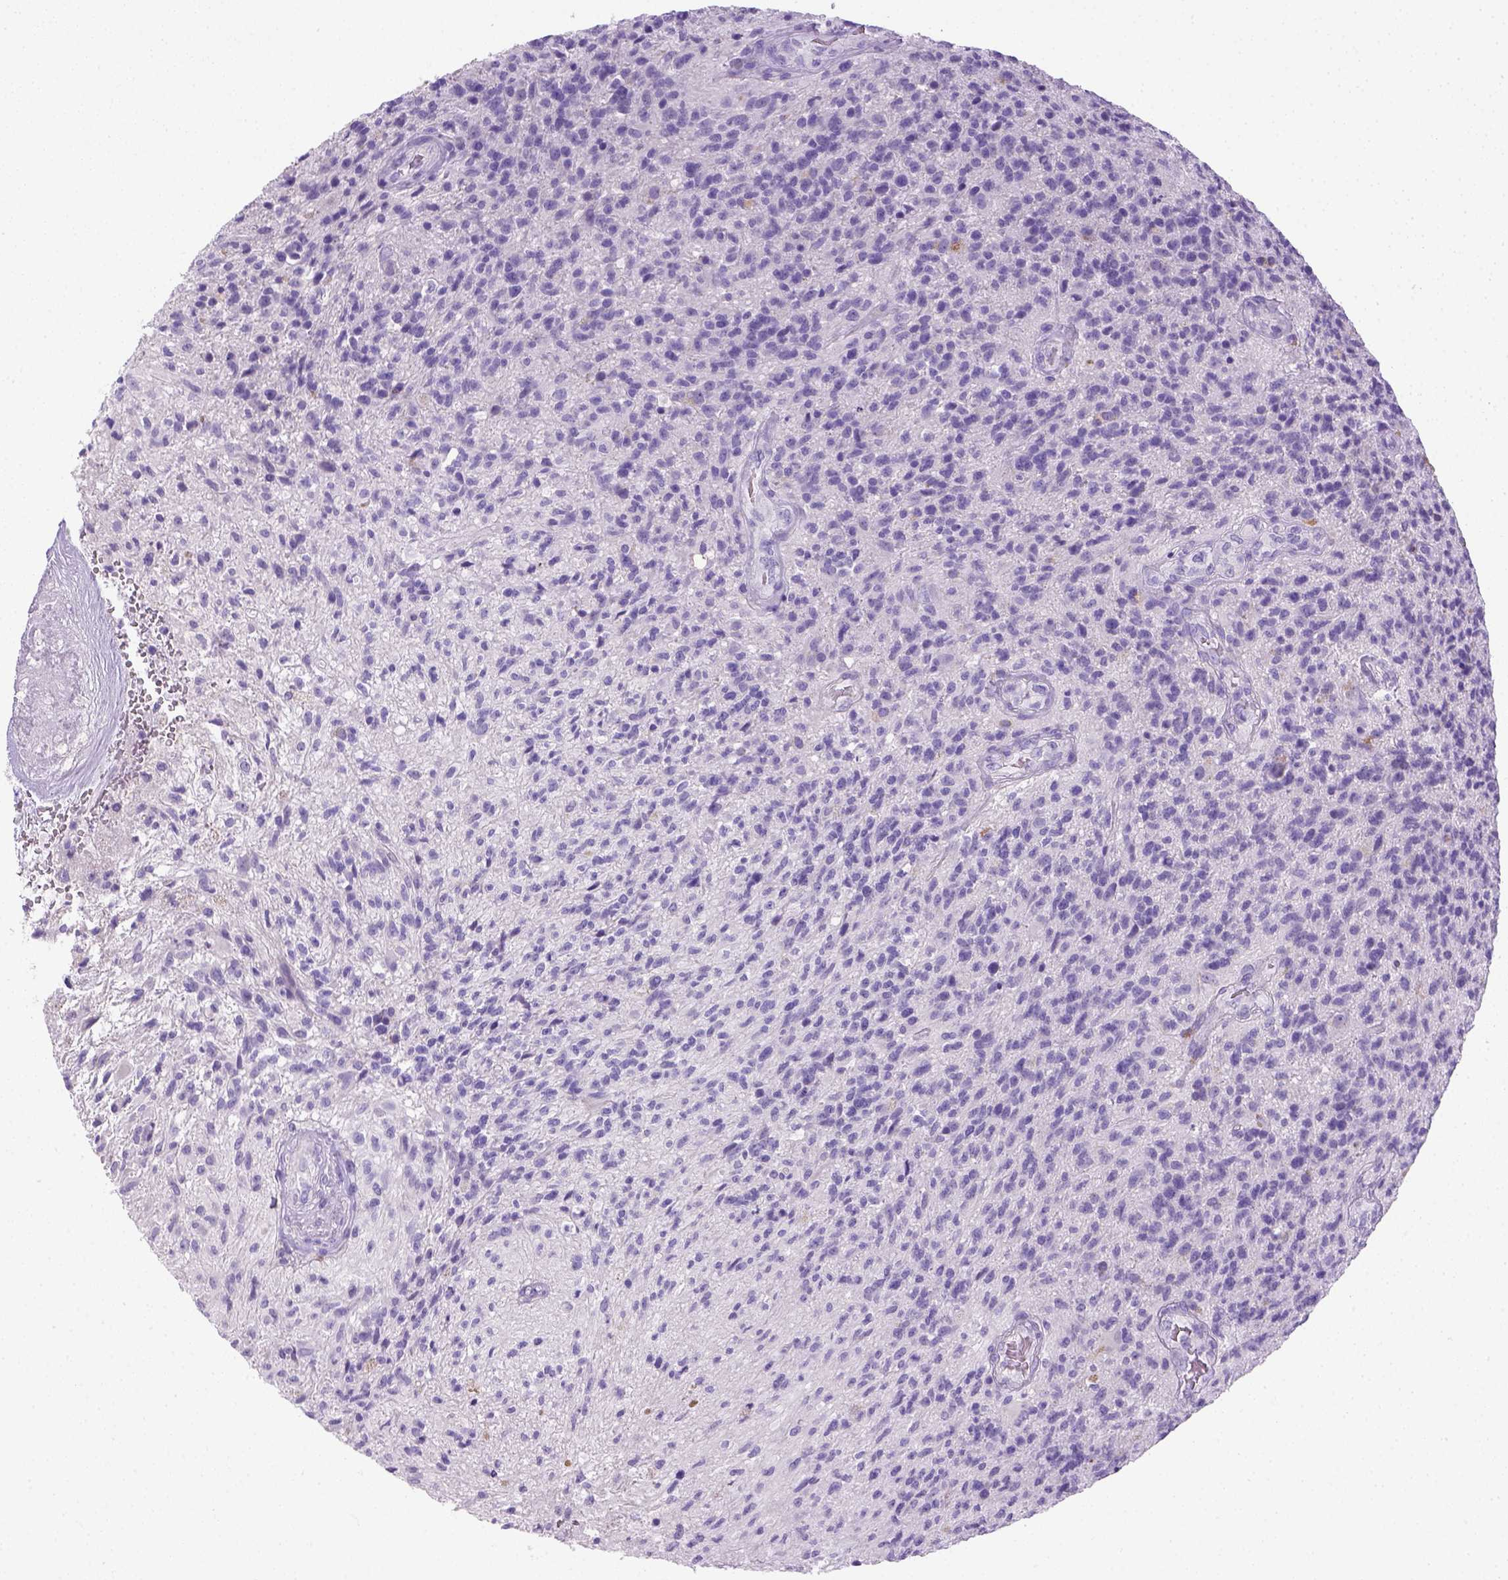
{"staining": {"intensity": "negative", "quantity": "none", "location": "none"}, "tissue": "glioma", "cell_type": "Tumor cells", "image_type": "cancer", "snomed": [{"axis": "morphology", "description": "Glioma, malignant, High grade"}, {"axis": "topography", "description": "Brain"}], "caption": "Tumor cells show no significant protein staining in glioma. (DAB IHC visualized using brightfield microscopy, high magnification).", "gene": "KRT71", "patient": {"sex": "male", "age": 56}}